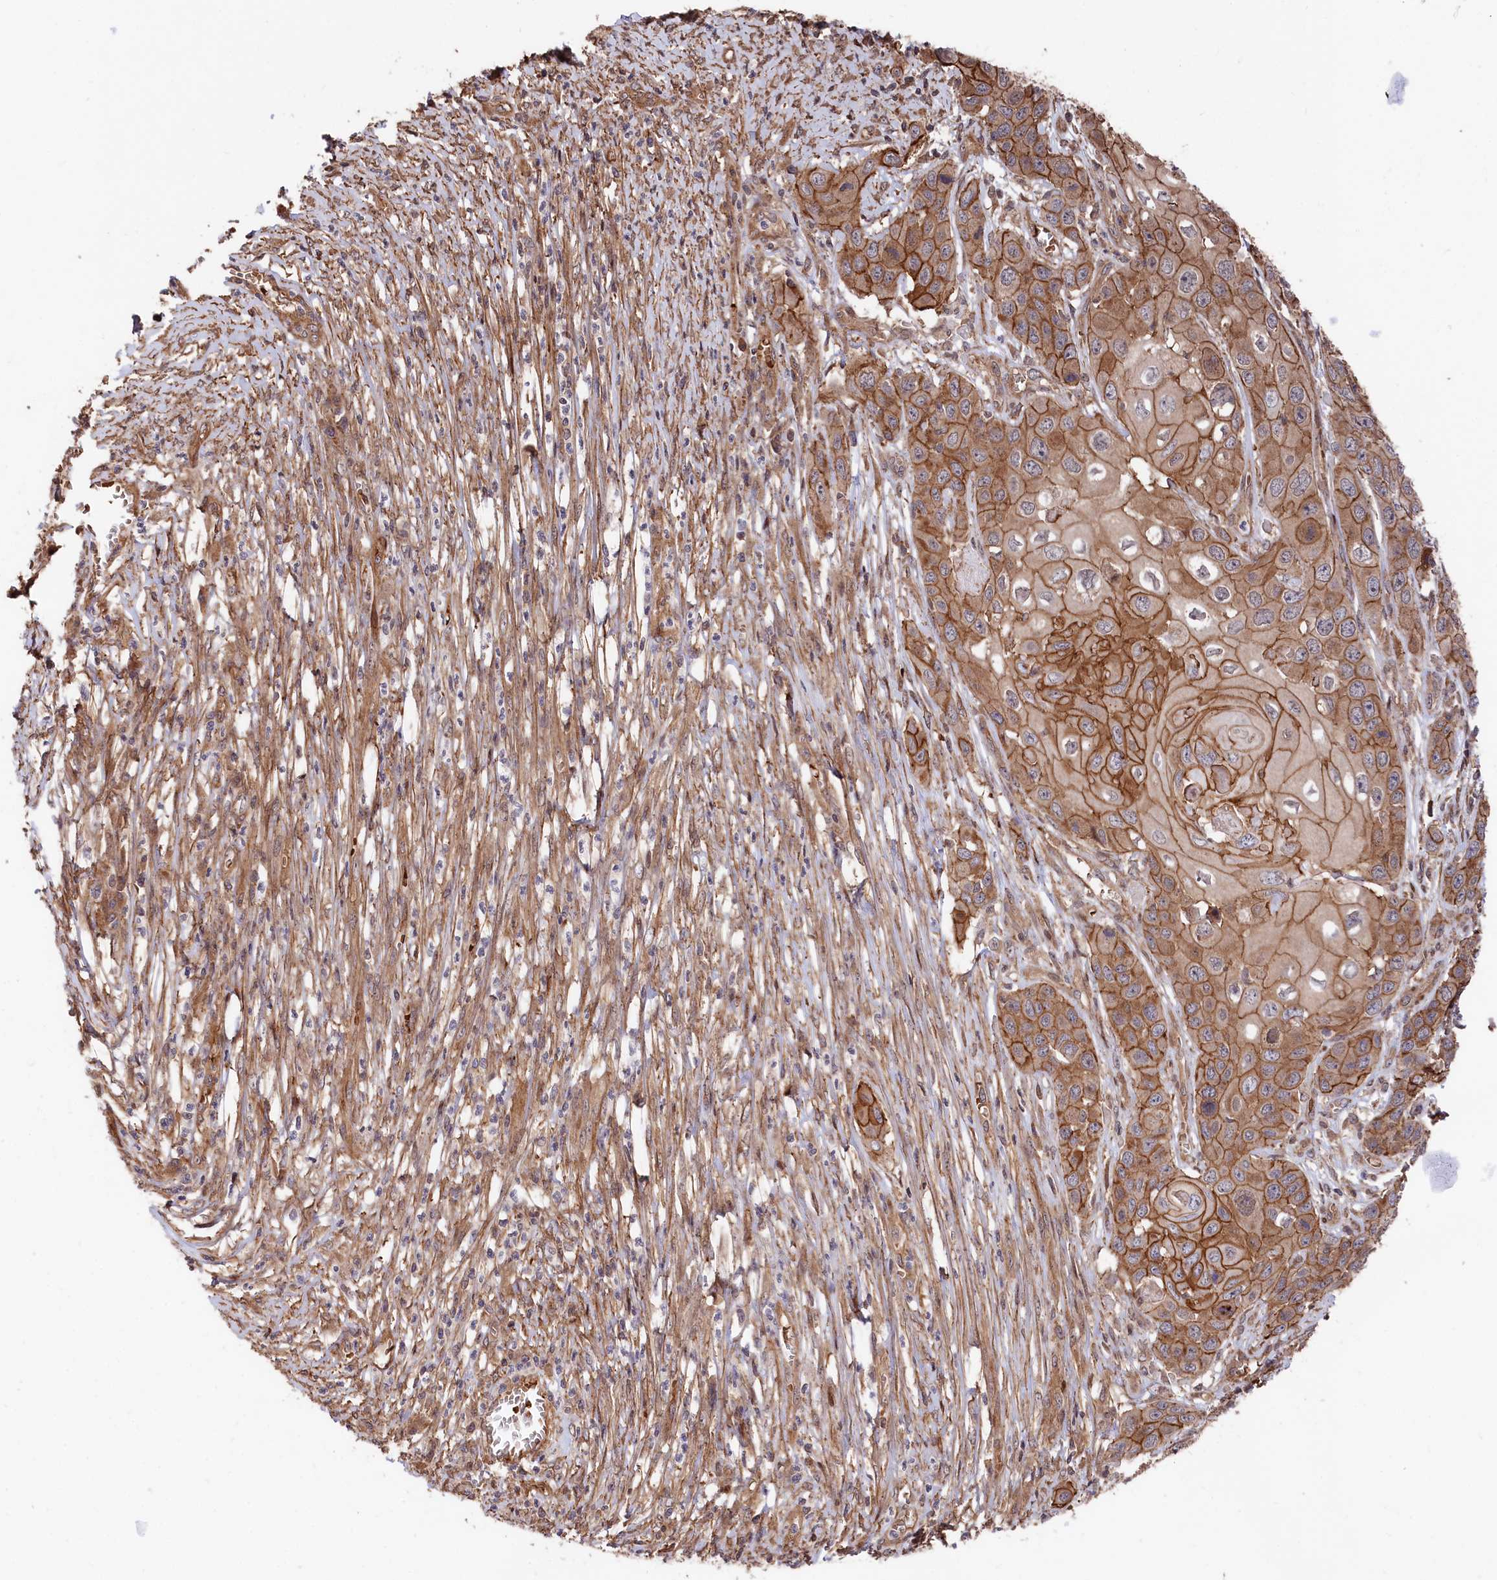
{"staining": {"intensity": "moderate", "quantity": ">75%", "location": "cytoplasmic/membranous"}, "tissue": "skin cancer", "cell_type": "Tumor cells", "image_type": "cancer", "snomed": [{"axis": "morphology", "description": "Squamous cell carcinoma, NOS"}, {"axis": "topography", "description": "Skin"}], "caption": "Moderate cytoplasmic/membranous protein staining is present in about >75% of tumor cells in skin squamous cell carcinoma. (brown staining indicates protein expression, while blue staining denotes nuclei).", "gene": "TNKS1BP1", "patient": {"sex": "male", "age": 55}}